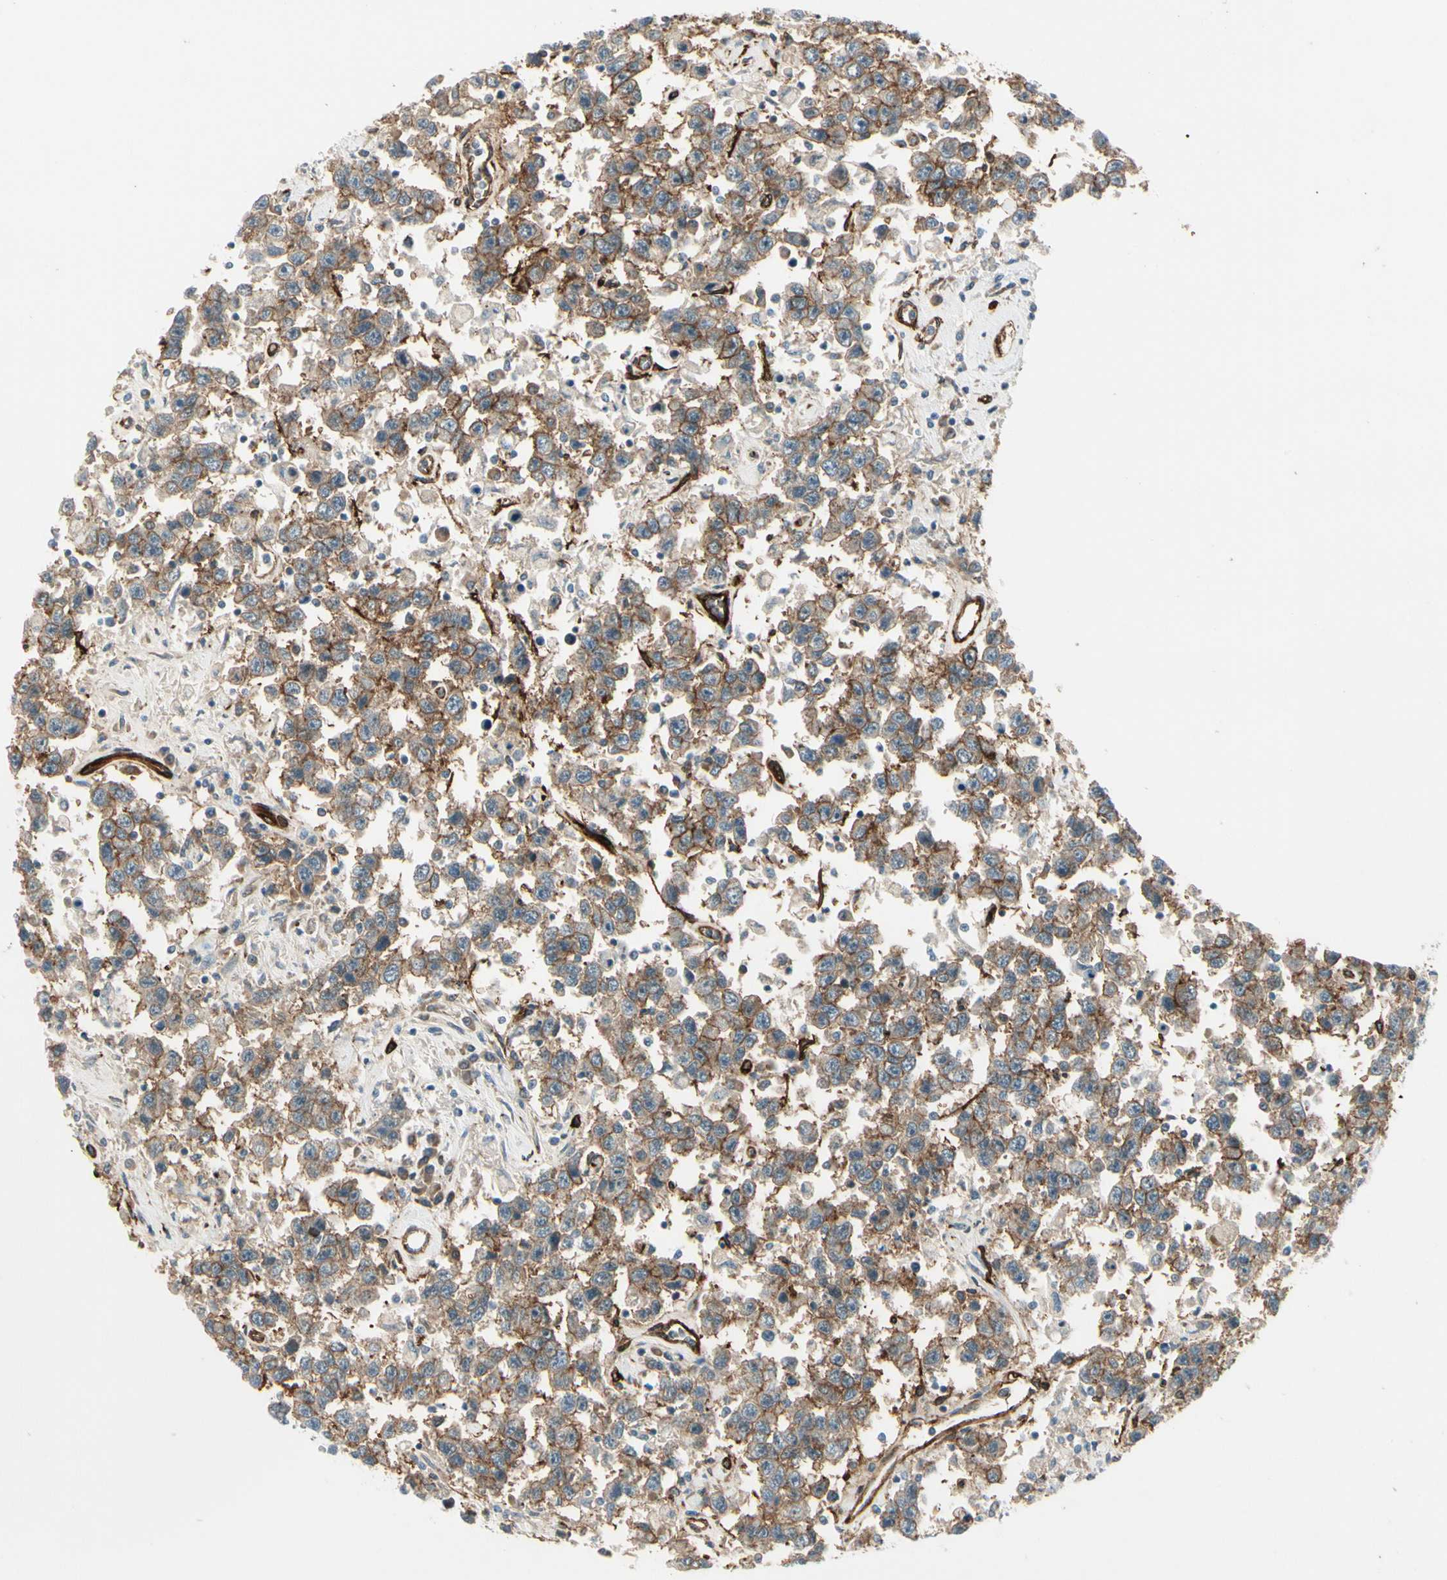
{"staining": {"intensity": "moderate", "quantity": ">75%", "location": "cytoplasmic/membranous"}, "tissue": "testis cancer", "cell_type": "Tumor cells", "image_type": "cancer", "snomed": [{"axis": "morphology", "description": "Seminoma, NOS"}, {"axis": "topography", "description": "Testis"}], "caption": "A micrograph showing moderate cytoplasmic/membranous expression in approximately >75% of tumor cells in testis seminoma, as visualized by brown immunohistochemical staining.", "gene": "MCAM", "patient": {"sex": "male", "age": 41}}